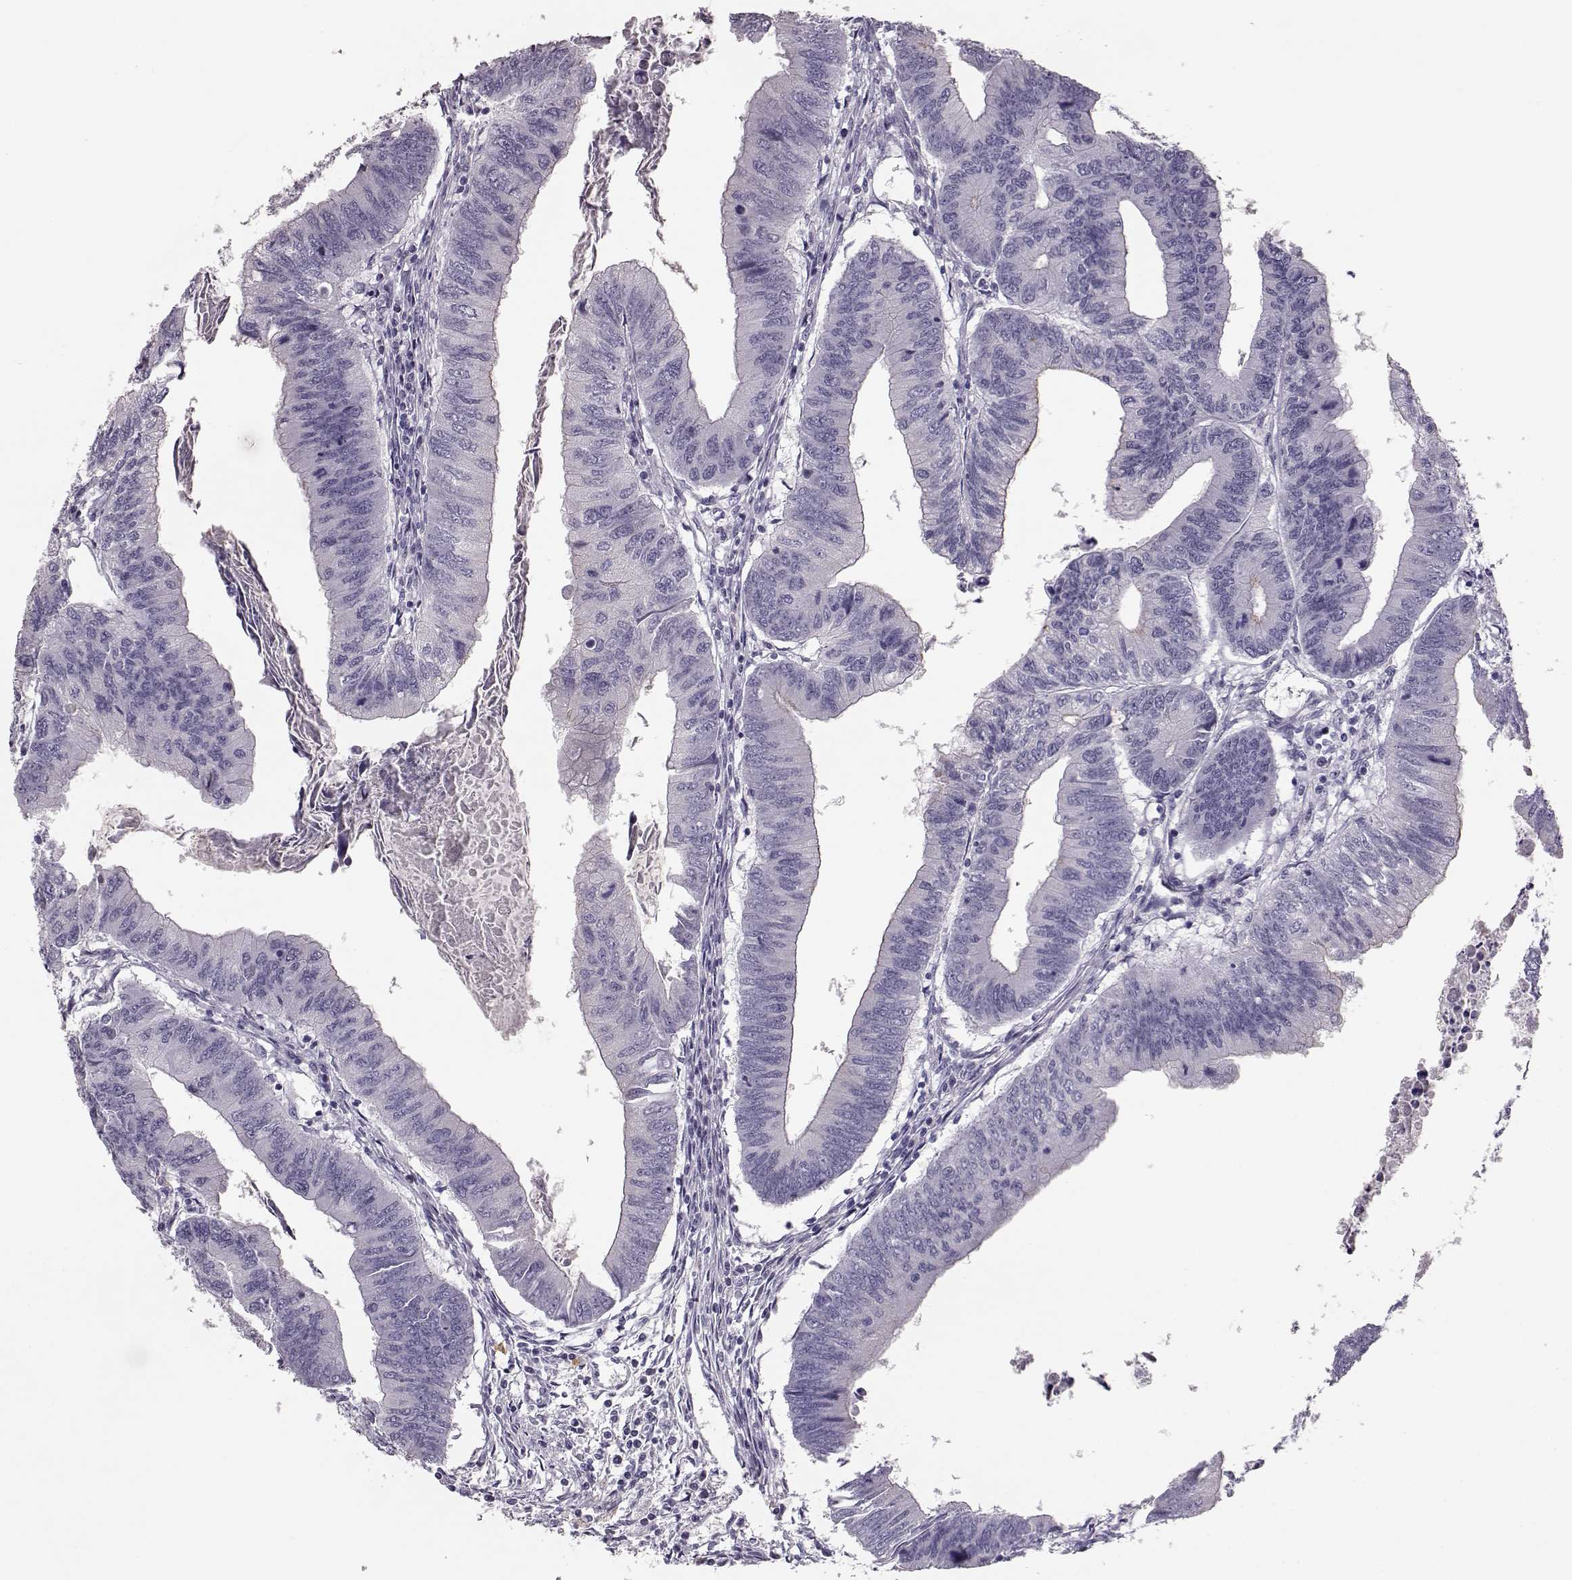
{"staining": {"intensity": "negative", "quantity": "none", "location": "none"}, "tissue": "colorectal cancer", "cell_type": "Tumor cells", "image_type": "cancer", "snomed": [{"axis": "morphology", "description": "Adenocarcinoma, NOS"}, {"axis": "topography", "description": "Colon"}], "caption": "The image demonstrates no staining of tumor cells in colorectal cancer. (Brightfield microscopy of DAB immunohistochemistry at high magnification).", "gene": "NPTXR", "patient": {"sex": "male", "age": 53}}